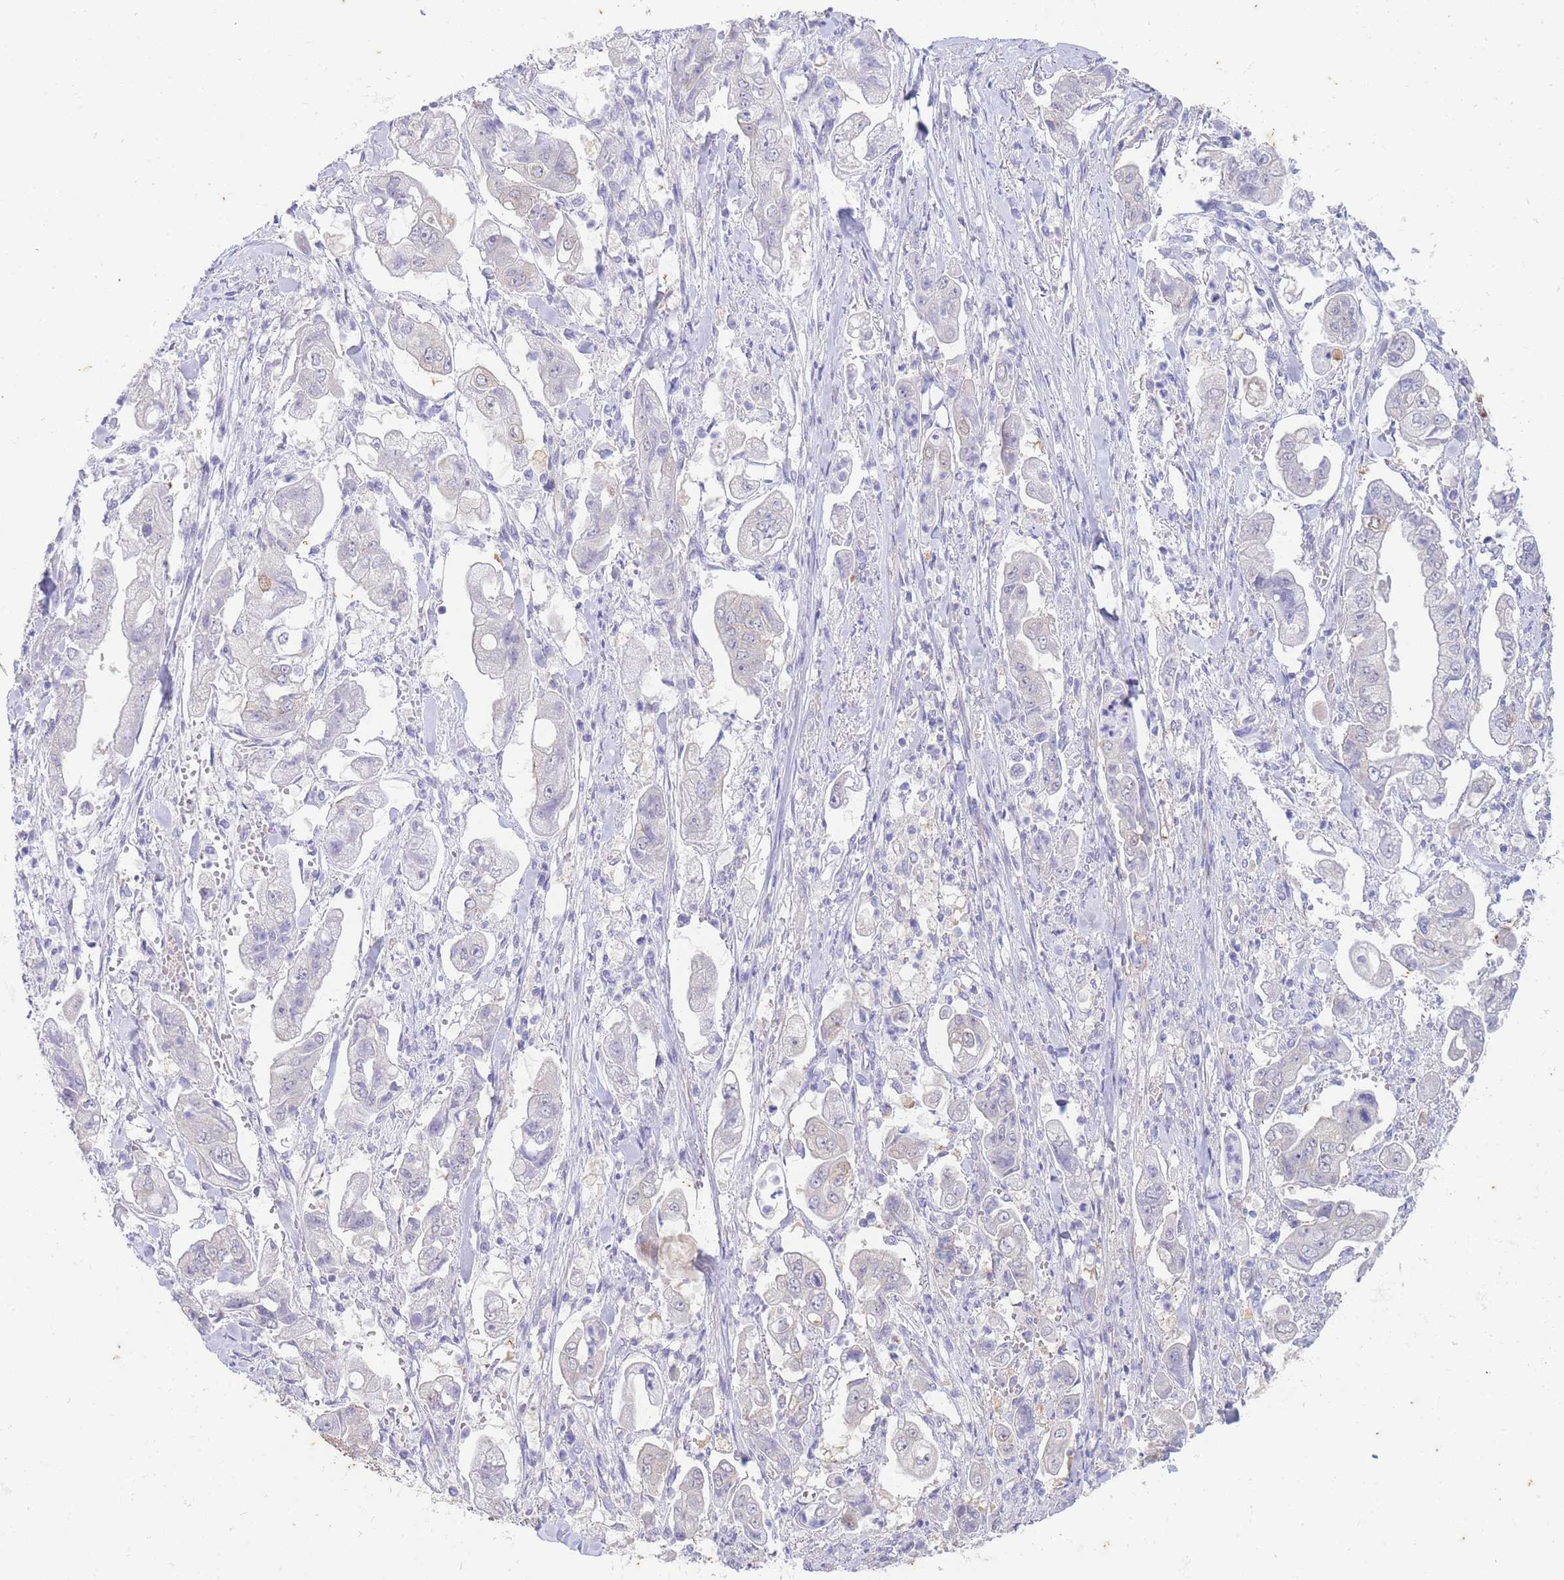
{"staining": {"intensity": "weak", "quantity": "<25%", "location": "cytoplasmic/membranous,nuclear"}, "tissue": "stomach cancer", "cell_type": "Tumor cells", "image_type": "cancer", "snomed": [{"axis": "morphology", "description": "Adenocarcinoma, NOS"}, {"axis": "topography", "description": "Stomach"}], "caption": "Immunohistochemistry of adenocarcinoma (stomach) exhibits no expression in tumor cells. (DAB IHC, high magnification).", "gene": "SUGT1", "patient": {"sex": "male", "age": 62}}